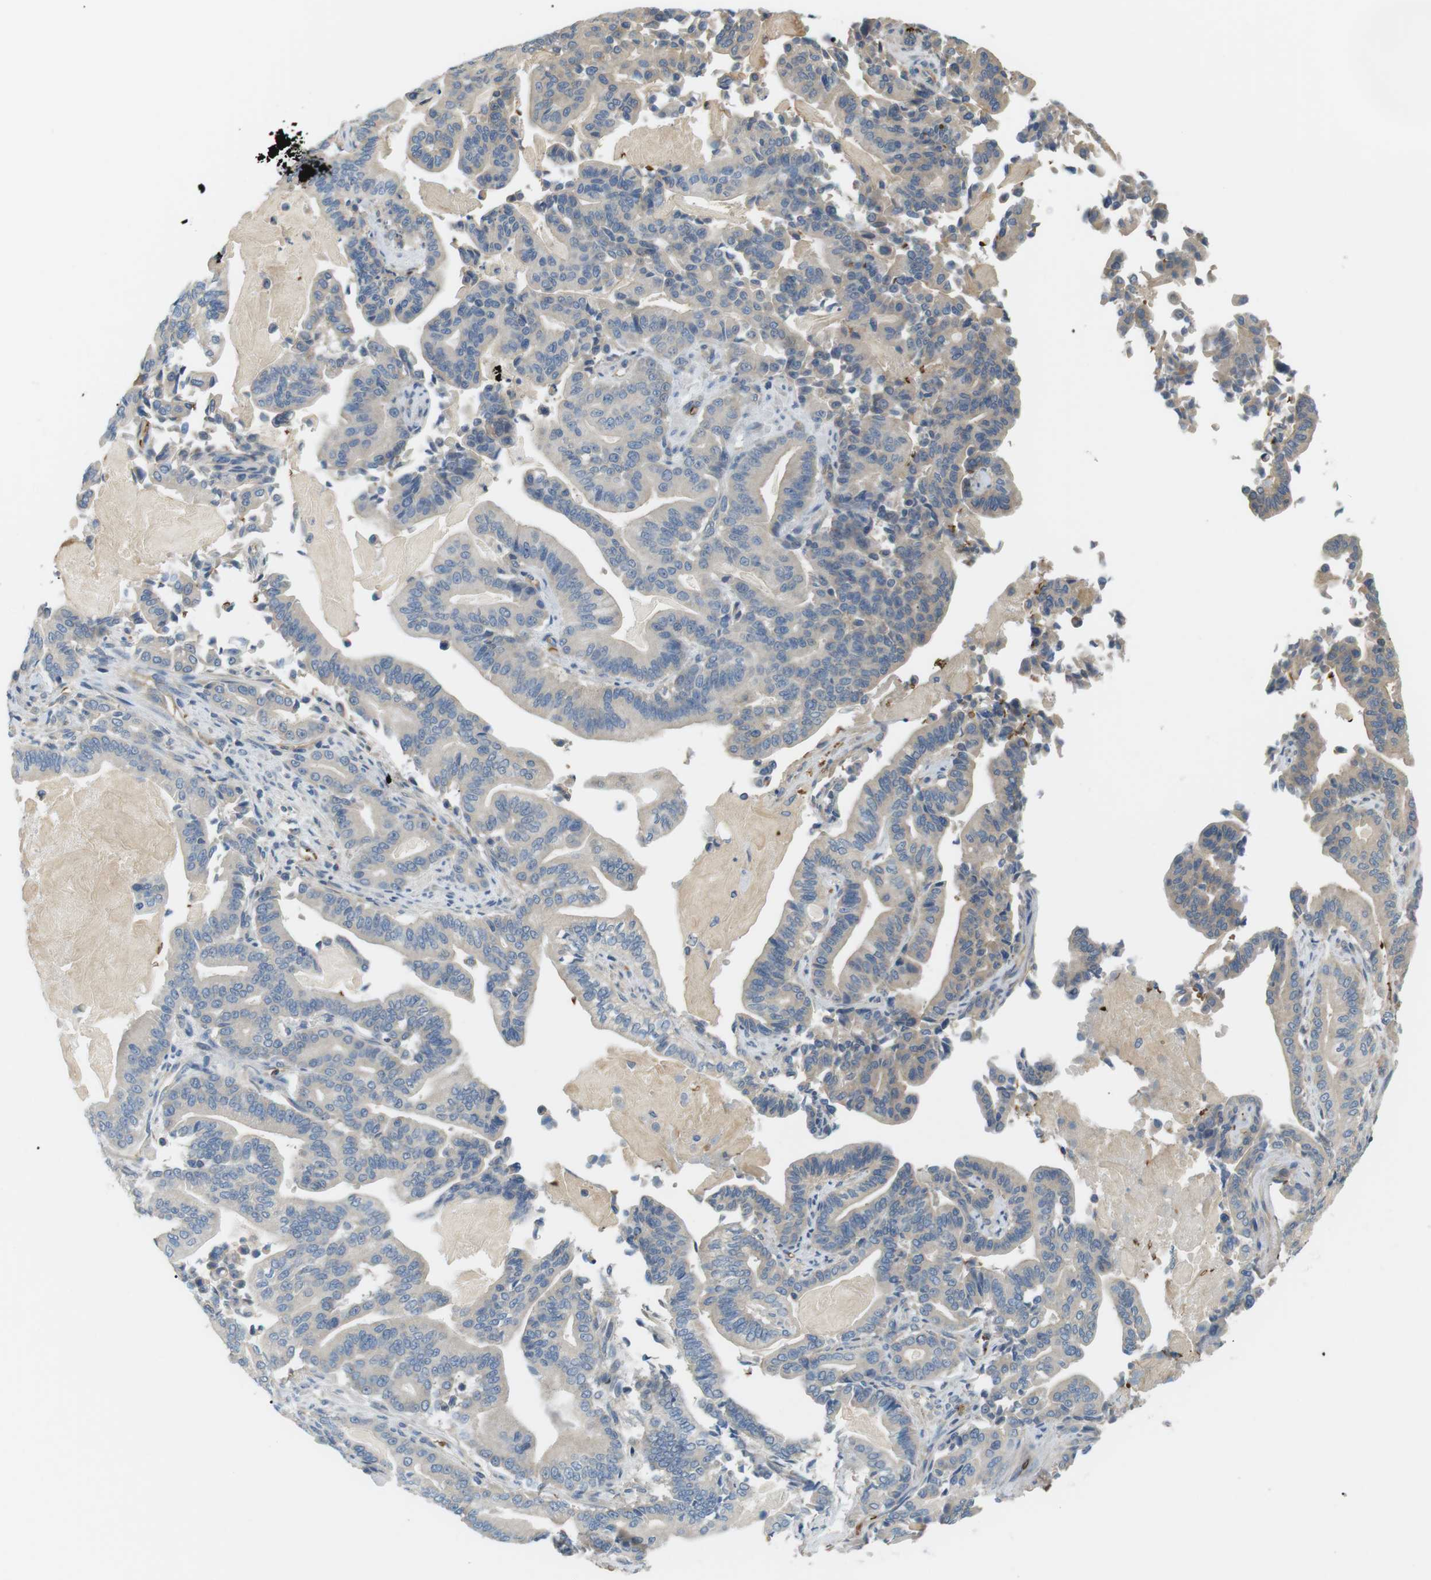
{"staining": {"intensity": "negative", "quantity": "none", "location": "none"}, "tissue": "pancreatic cancer", "cell_type": "Tumor cells", "image_type": "cancer", "snomed": [{"axis": "morphology", "description": "Normal tissue, NOS"}, {"axis": "morphology", "description": "Adenocarcinoma, NOS"}, {"axis": "topography", "description": "Pancreas"}], "caption": "Histopathology image shows no significant protein staining in tumor cells of pancreatic cancer (adenocarcinoma).", "gene": "ADCY10", "patient": {"sex": "male", "age": 63}}